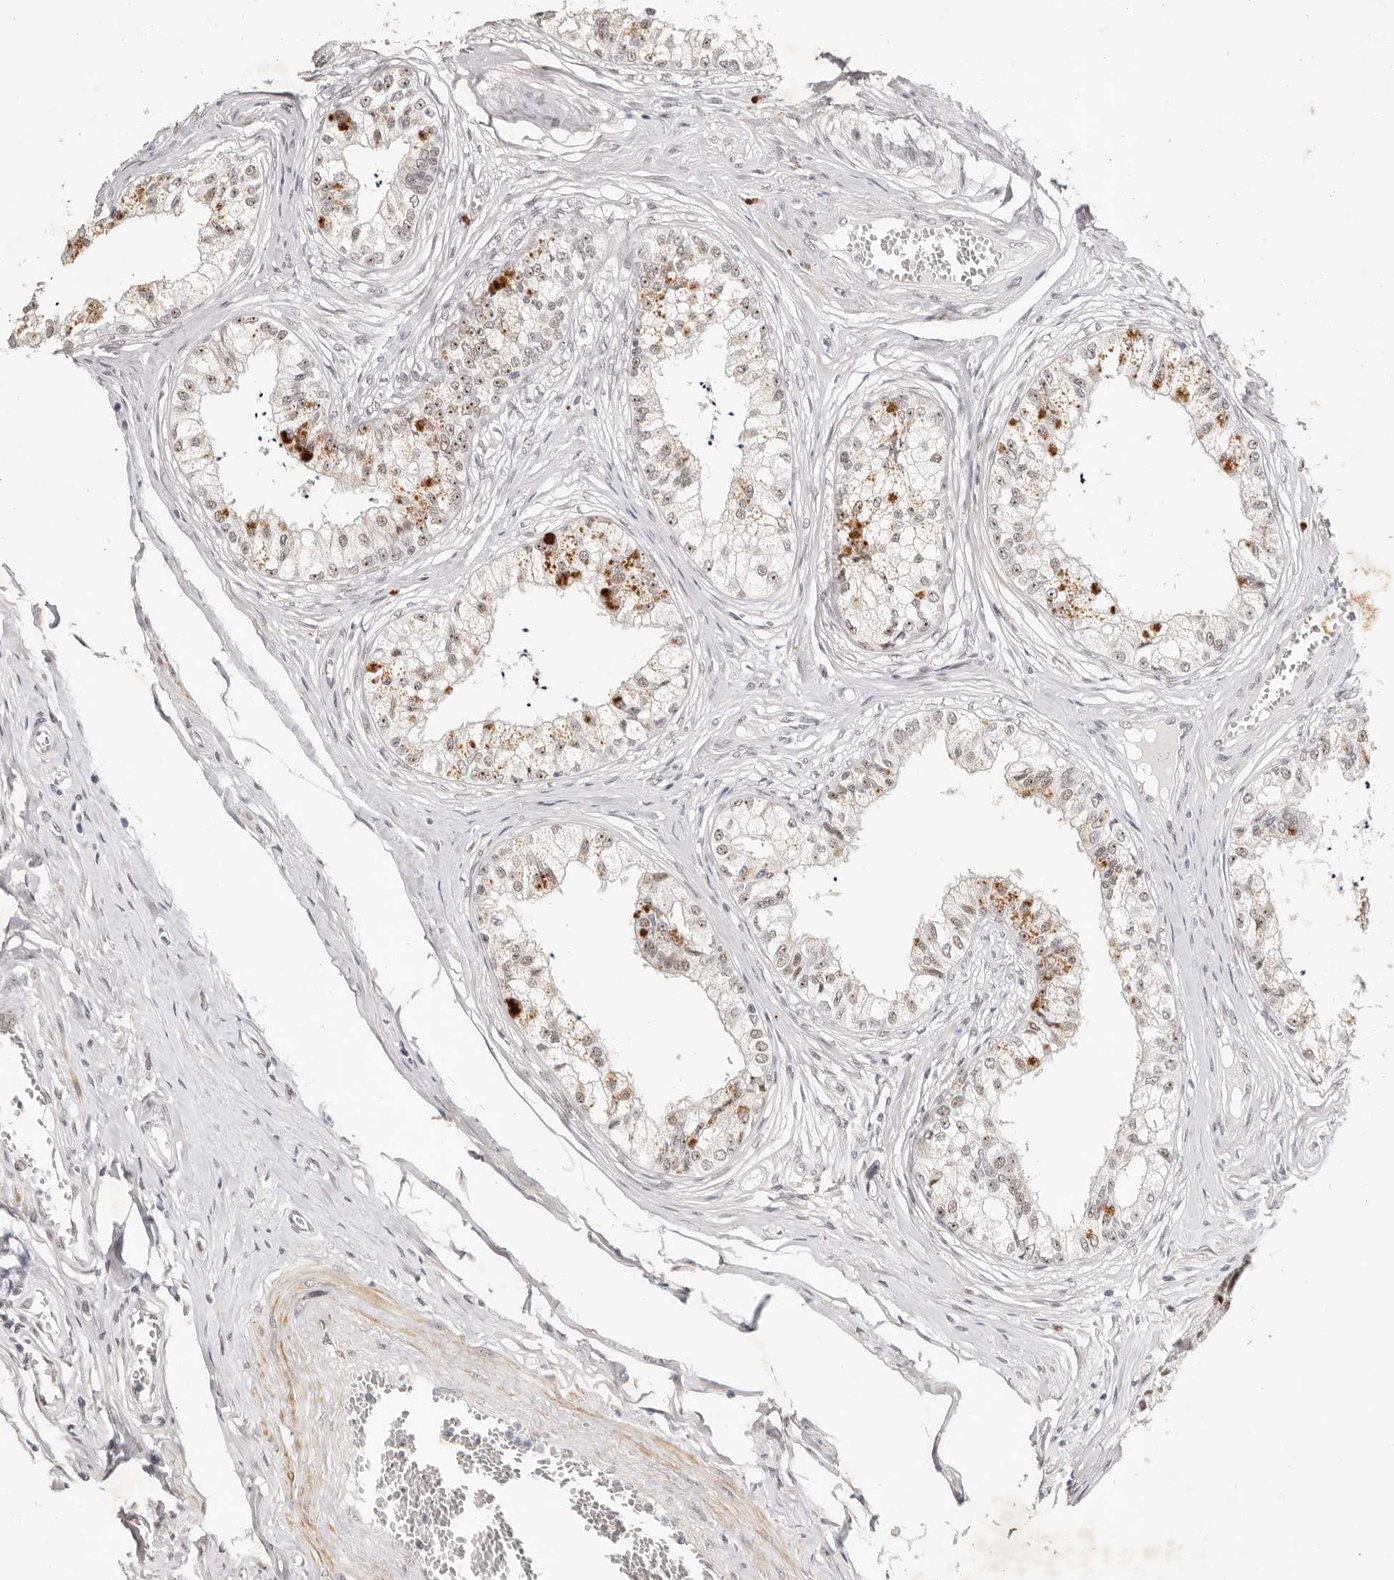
{"staining": {"intensity": "strong", "quantity": "25%-75%", "location": "nuclear"}, "tissue": "epididymis", "cell_type": "Glandular cells", "image_type": "normal", "snomed": [{"axis": "morphology", "description": "Normal tissue, NOS"}, {"axis": "topography", "description": "Epididymis"}], "caption": "Brown immunohistochemical staining in normal human epididymis reveals strong nuclear positivity in approximately 25%-75% of glandular cells.", "gene": "LARP7", "patient": {"sex": "male", "age": 79}}